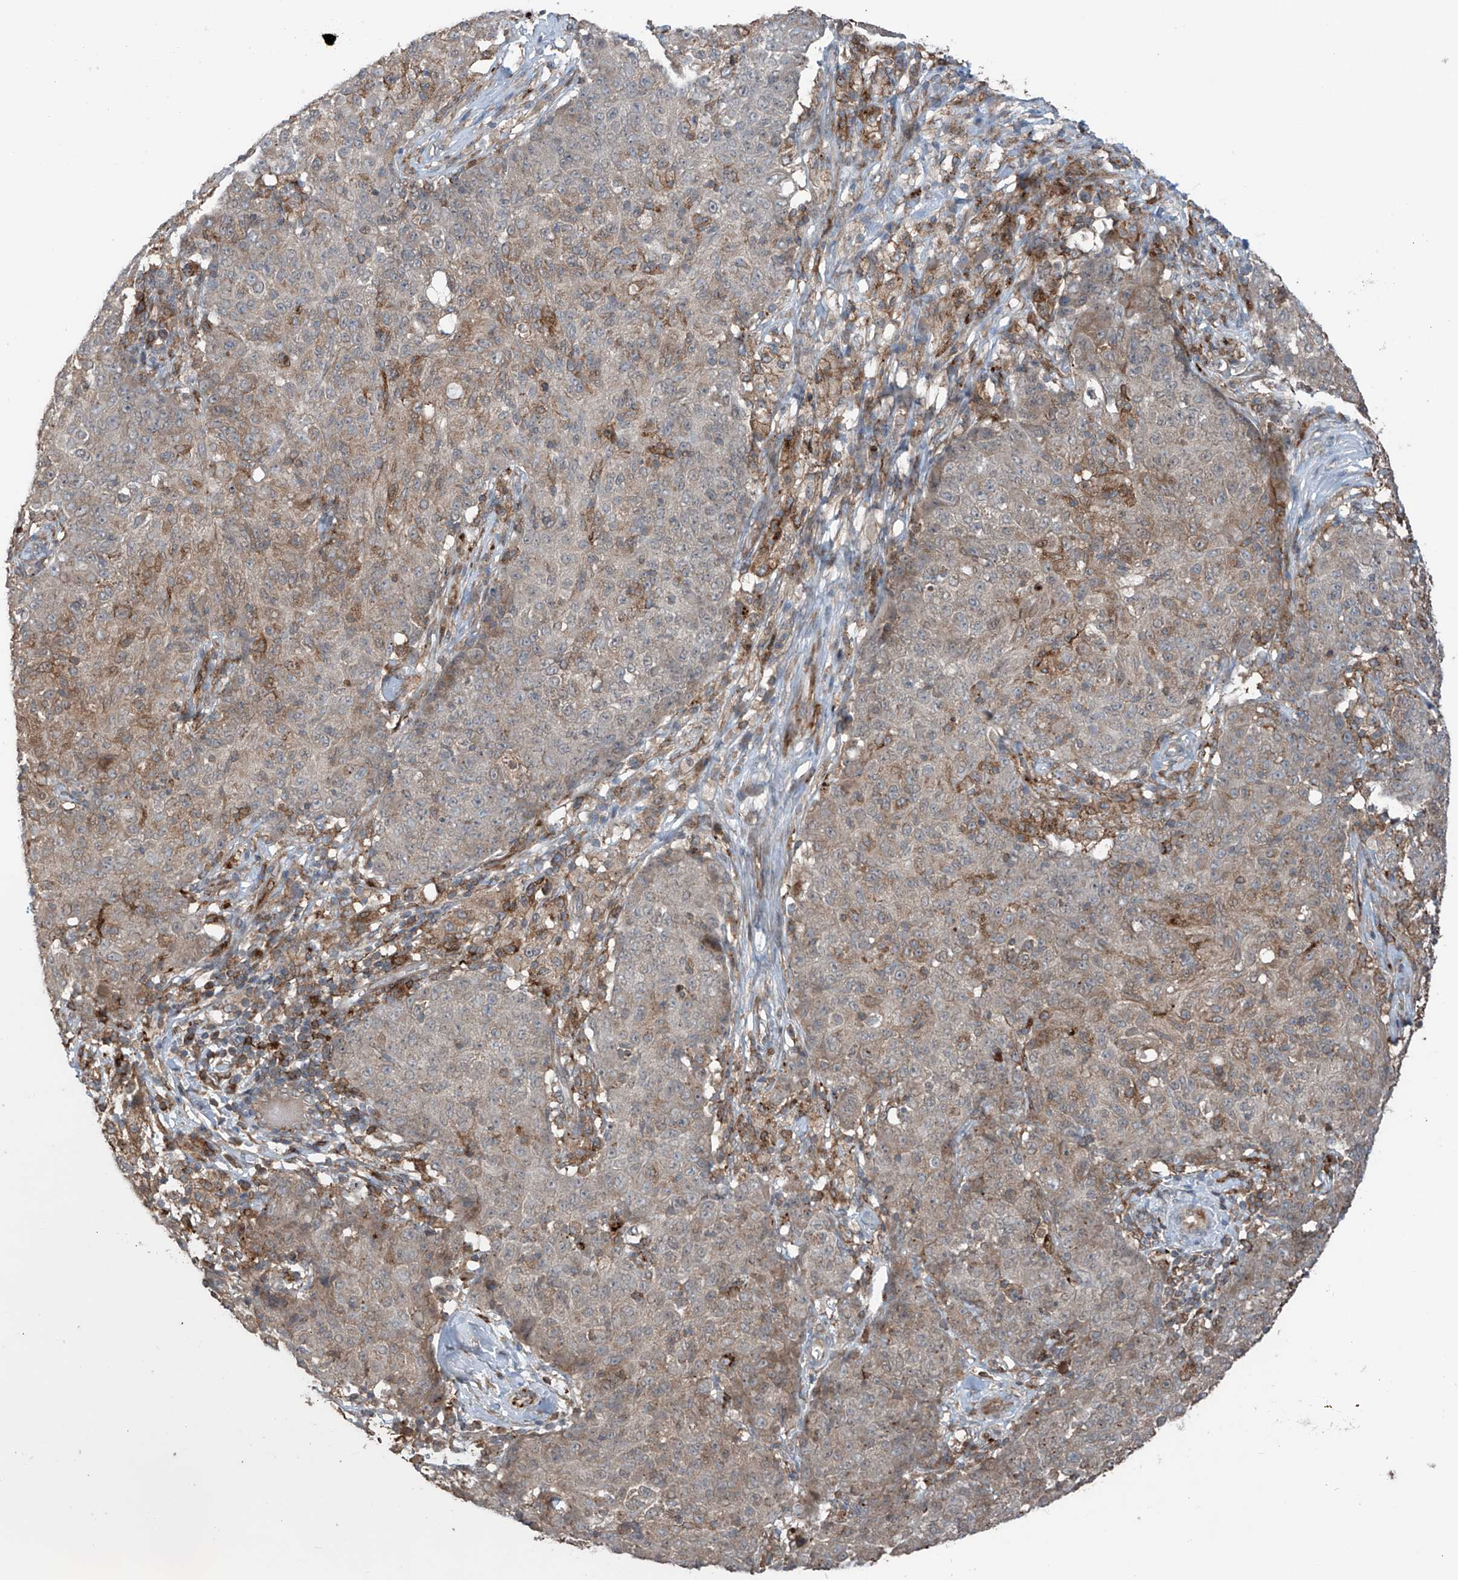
{"staining": {"intensity": "weak", "quantity": "25%-75%", "location": "cytoplasmic/membranous"}, "tissue": "ovarian cancer", "cell_type": "Tumor cells", "image_type": "cancer", "snomed": [{"axis": "morphology", "description": "Carcinoma, endometroid"}, {"axis": "topography", "description": "Ovary"}], "caption": "Protein expression by immunohistochemistry shows weak cytoplasmic/membranous positivity in about 25%-75% of tumor cells in endometroid carcinoma (ovarian).", "gene": "SAMD3", "patient": {"sex": "female", "age": 42}}